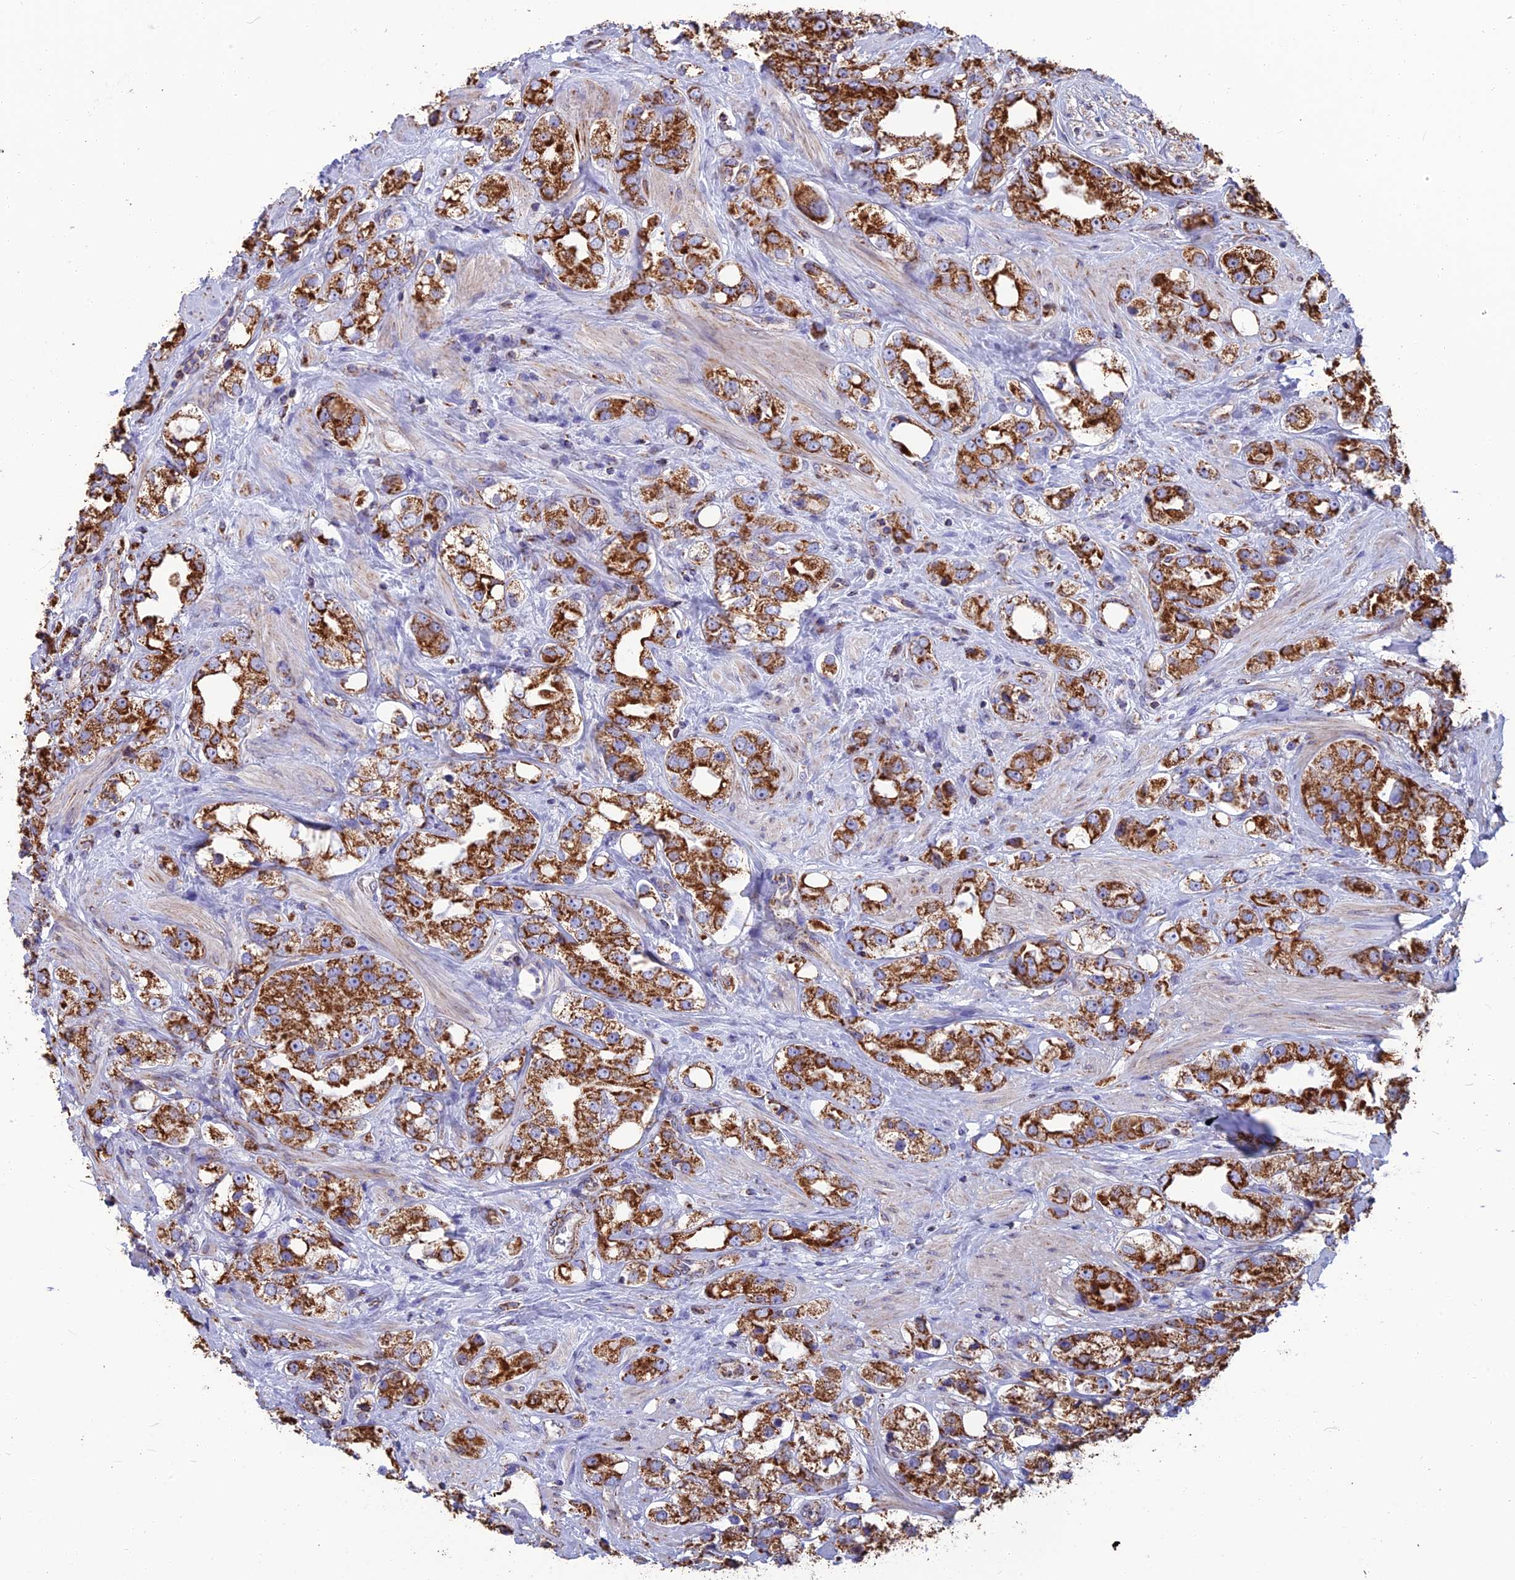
{"staining": {"intensity": "strong", "quantity": ">75%", "location": "cytoplasmic/membranous"}, "tissue": "prostate cancer", "cell_type": "Tumor cells", "image_type": "cancer", "snomed": [{"axis": "morphology", "description": "Adenocarcinoma, NOS"}, {"axis": "topography", "description": "Prostate"}], "caption": "Tumor cells demonstrate high levels of strong cytoplasmic/membranous positivity in approximately >75% of cells in prostate cancer. (brown staining indicates protein expression, while blue staining denotes nuclei).", "gene": "CS", "patient": {"sex": "male", "age": 79}}